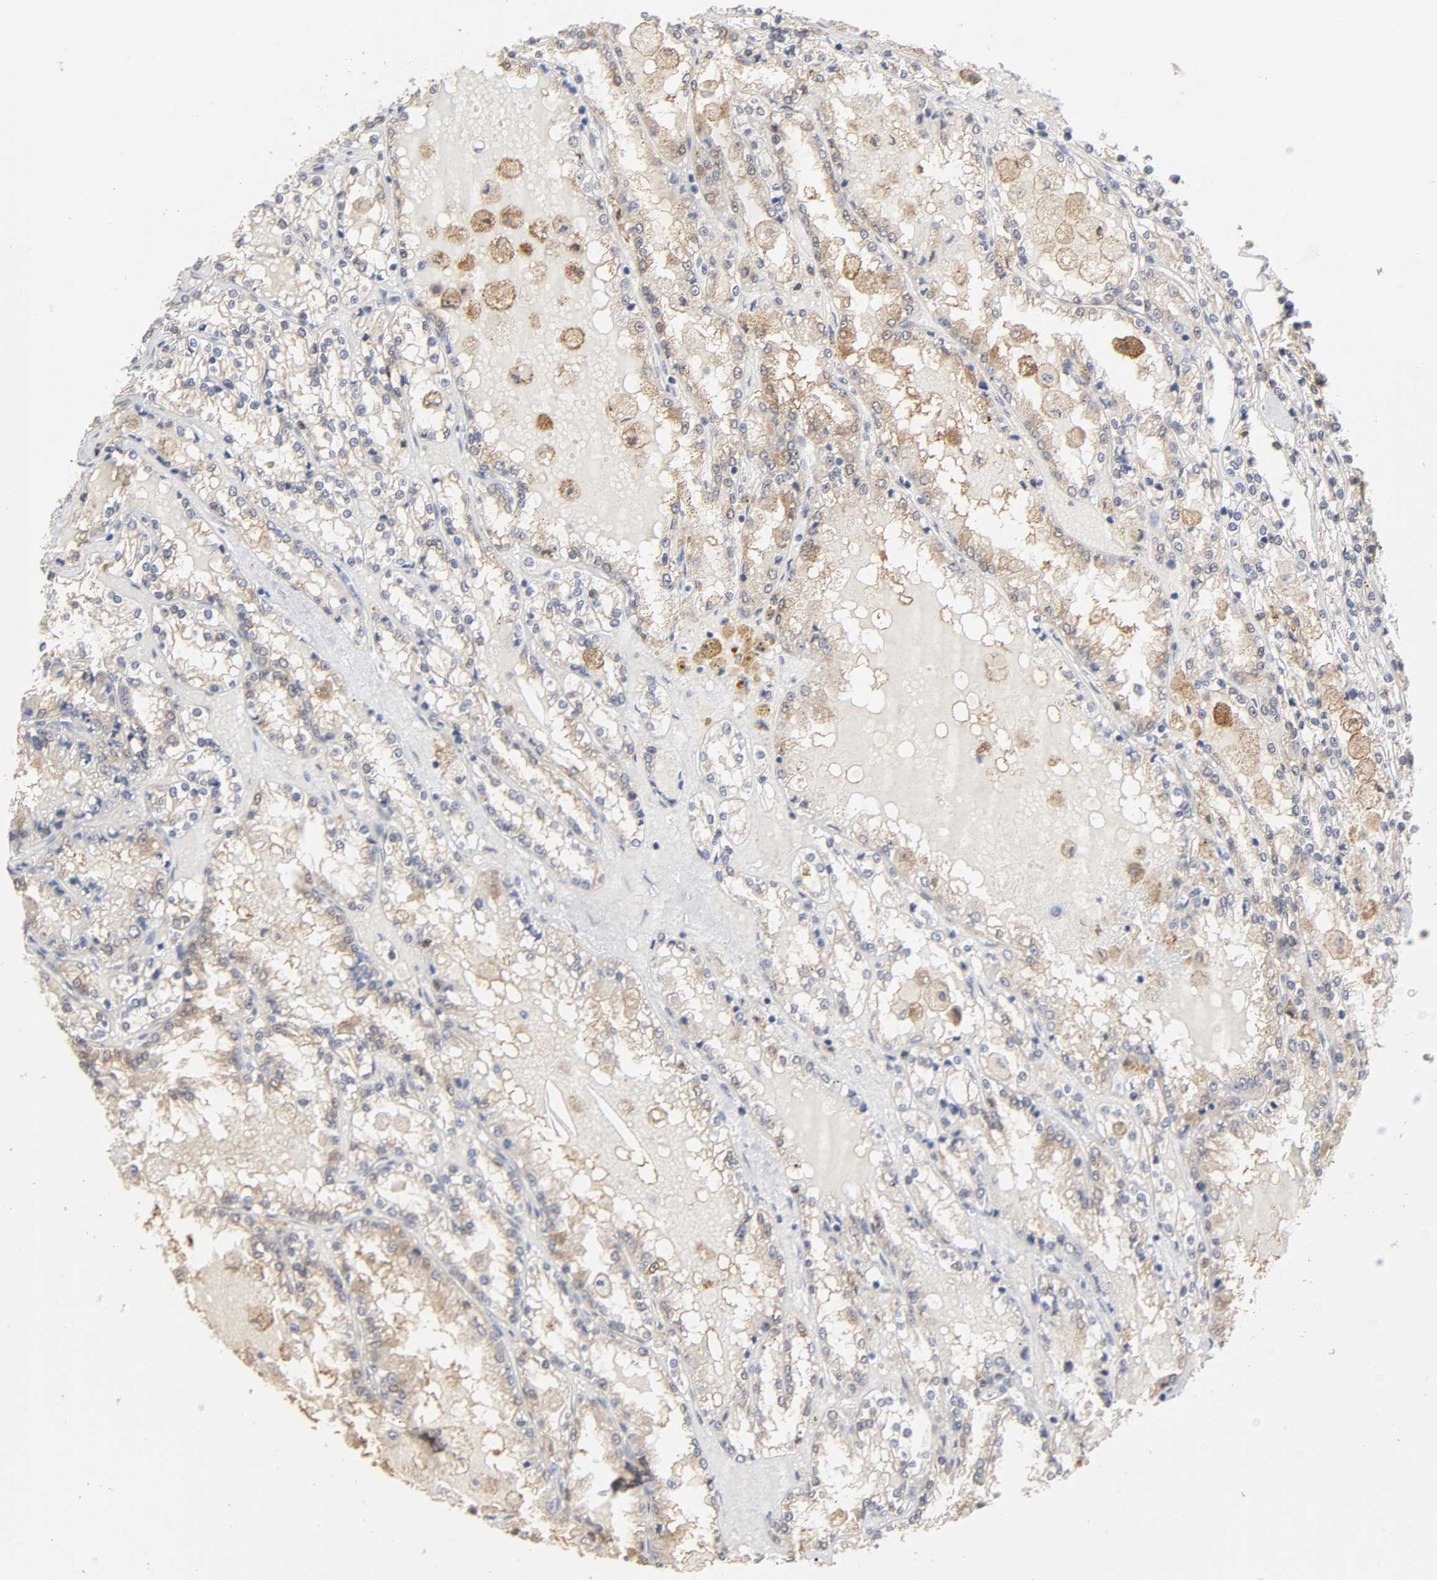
{"staining": {"intensity": "moderate", "quantity": ">75%", "location": "cytoplasmic/membranous"}, "tissue": "renal cancer", "cell_type": "Tumor cells", "image_type": "cancer", "snomed": [{"axis": "morphology", "description": "Adenocarcinoma, NOS"}, {"axis": "topography", "description": "Kidney"}], "caption": "This histopathology image displays immunohistochemistry (IHC) staining of renal adenocarcinoma, with medium moderate cytoplasmic/membranous expression in approximately >75% of tumor cells.", "gene": "POR", "patient": {"sex": "female", "age": 56}}